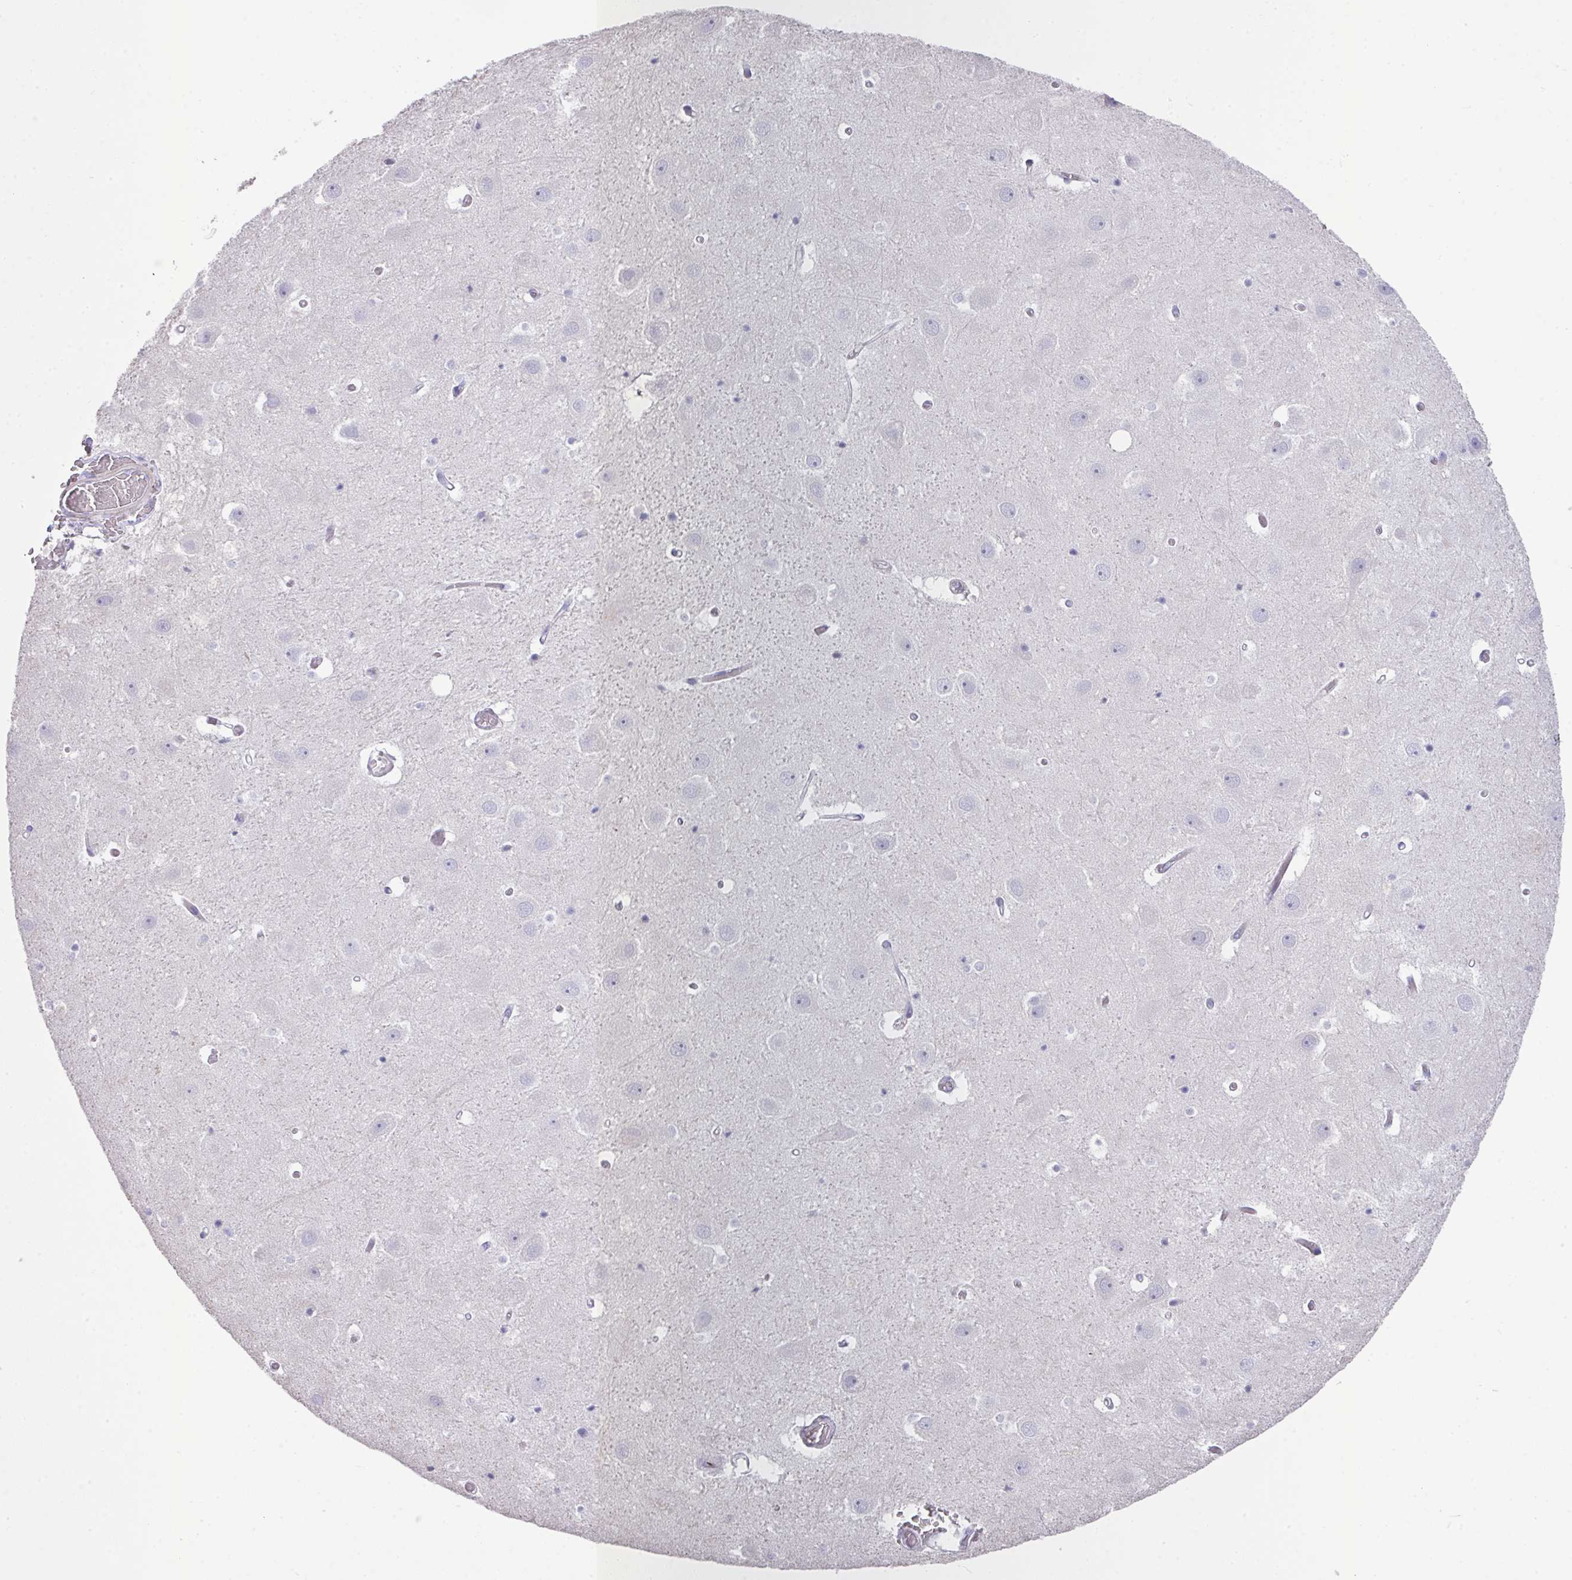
{"staining": {"intensity": "negative", "quantity": "none", "location": "none"}, "tissue": "hippocampus", "cell_type": "Glial cells", "image_type": "normal", "snomed": [{"axis": "morphology", "description": "Normal tissue, NOS"}, {"axis": "topography", "description": "Hippocampus"}], "caption": "This is an immunohistochemistry photomicrograph of benign human hippocampus. There is no positivity in glial cells.", "gene": "GLI4", "patient": {"sex": "female", "age": 52}}